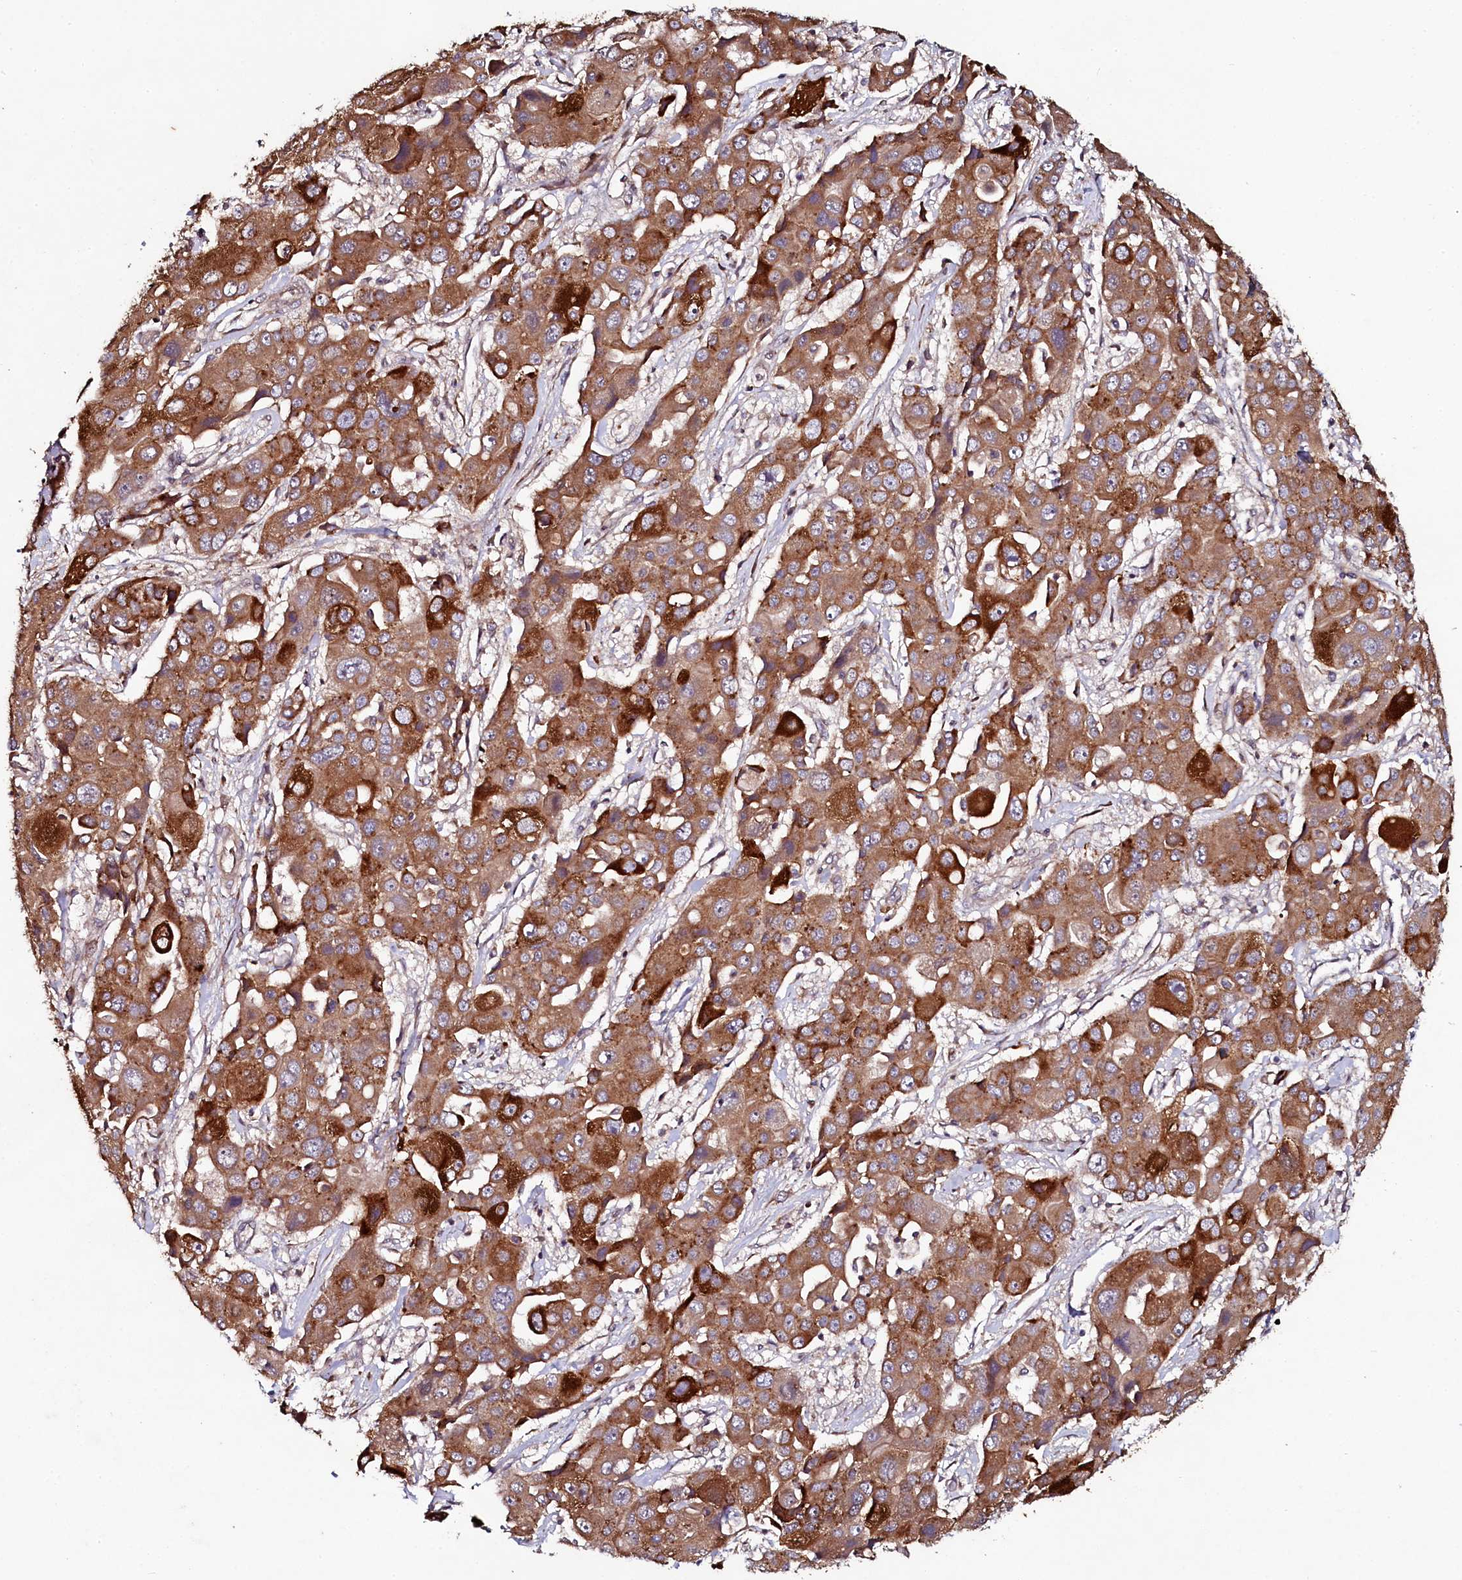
{"staining": {"intensity": "strong", "quantity": ">75%", "location": "cytoplasmic/membranous"}, "tissue": "liver cancer", "cell_type": "Tumor cells", "image_type": "cancer", "snomed": [{"axis": "morphology", "description": "Cholangiocarcinoma"}, {"axis": "topography", "description": "Liver"}], "caption": "Immunohistochemical staining of liver cancer demonstrates high levels of strong cytoplasmic/membranous protein expression in approximately >75% of tumor cells.", "gene": "SEC24C", "patient": {"sex": "male", "age": 67}}